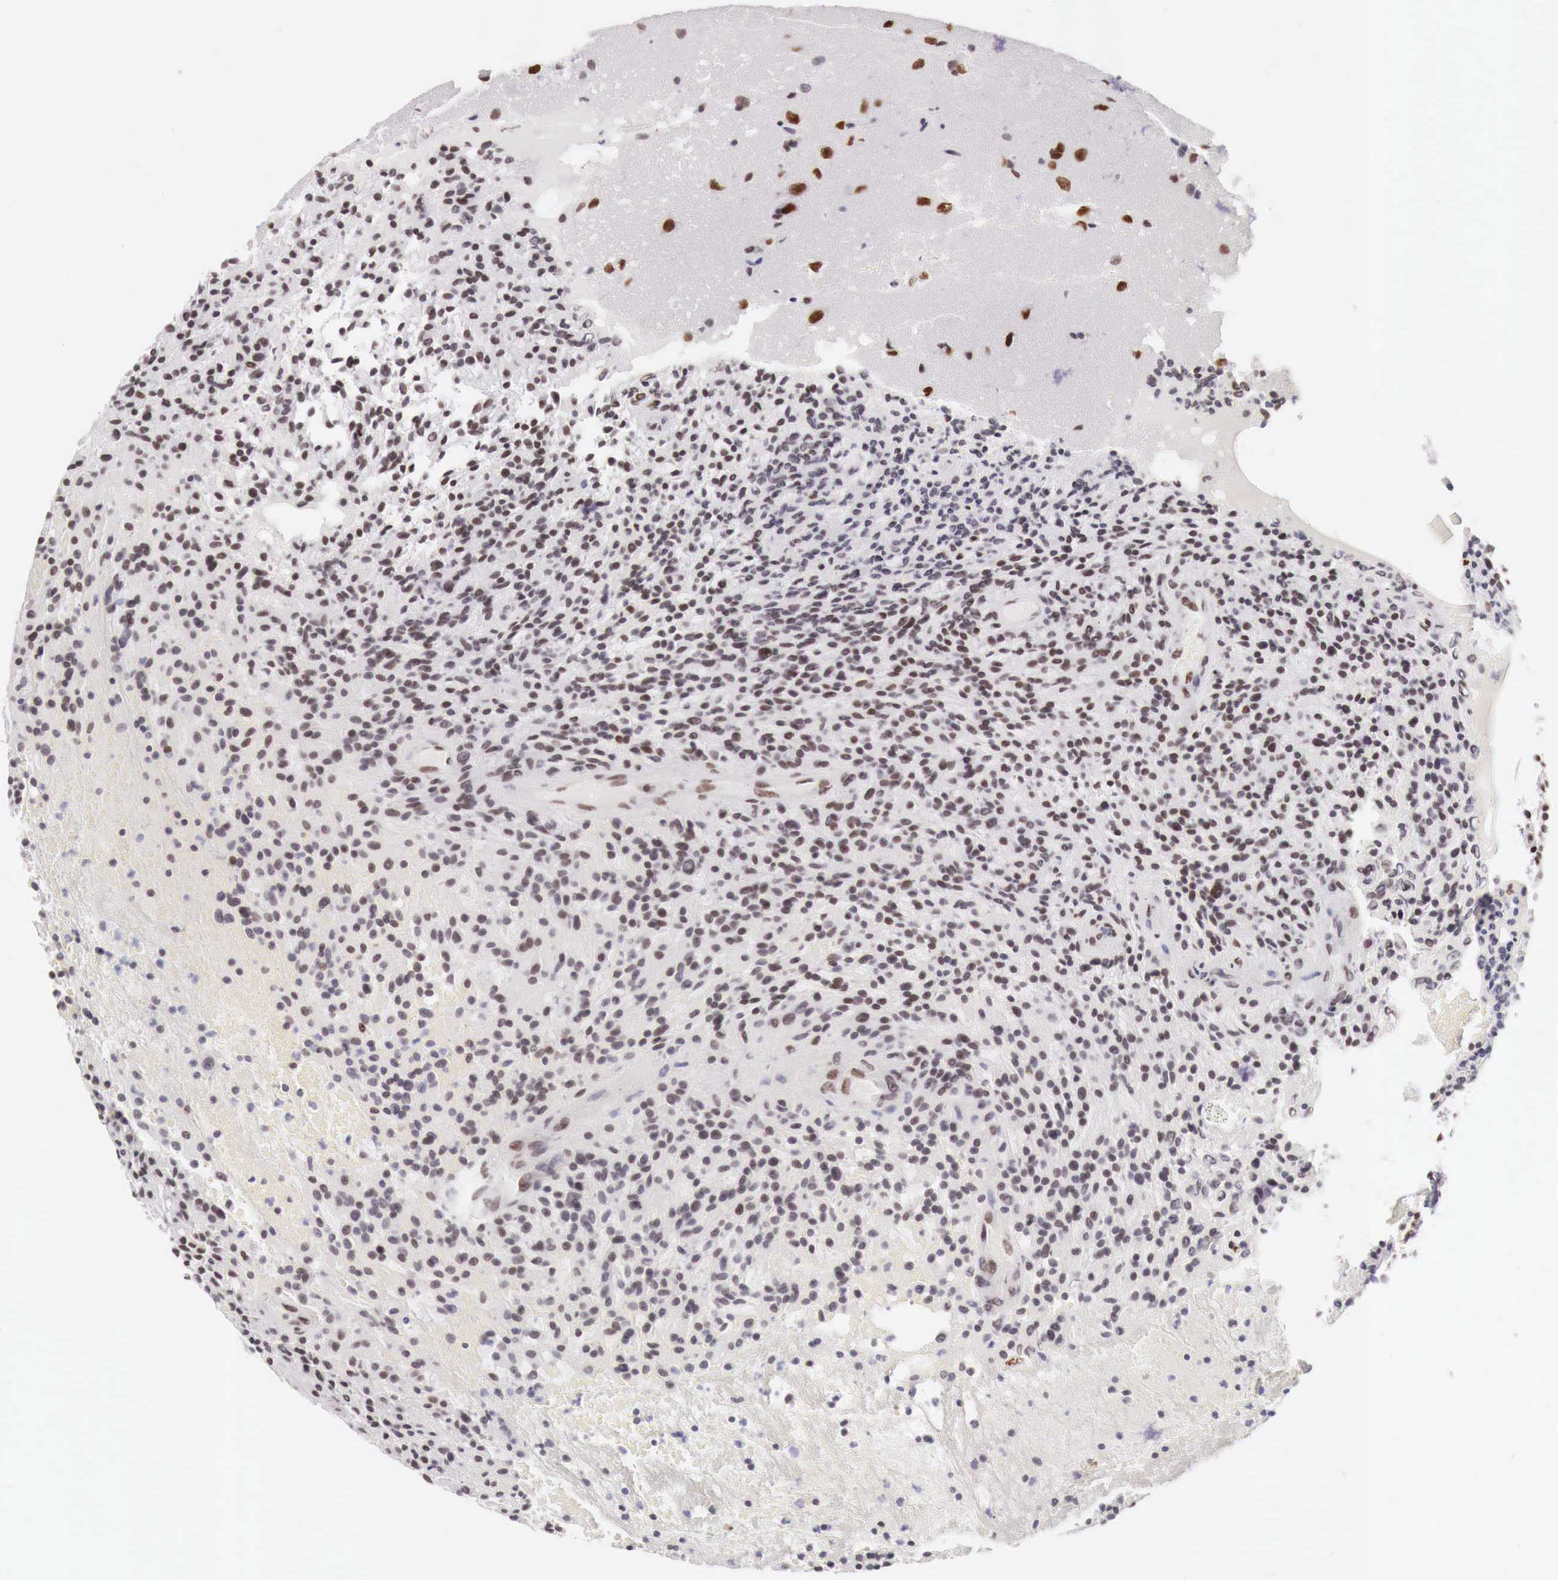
{"staining": {"intensity": "weak", "quantity": "25%-75%", "location": "nuclear"}, "tissue": "glioma", "cell_type": "Tumor cells", "image_type": "cancer", "snomed": [{"axis": "morphology", "description": "Glioma, malignant, High grade"}, {"axis": "topography", "description": "Brain"}], "caption": "Immunohistochemical staining of human malignant glioma (high-grade) reveals low levels of weak nuclear expression in about 25%-75% of tumor cells.", "gene": "PHF14", "patient": {"sex": "female", "age": 13}}